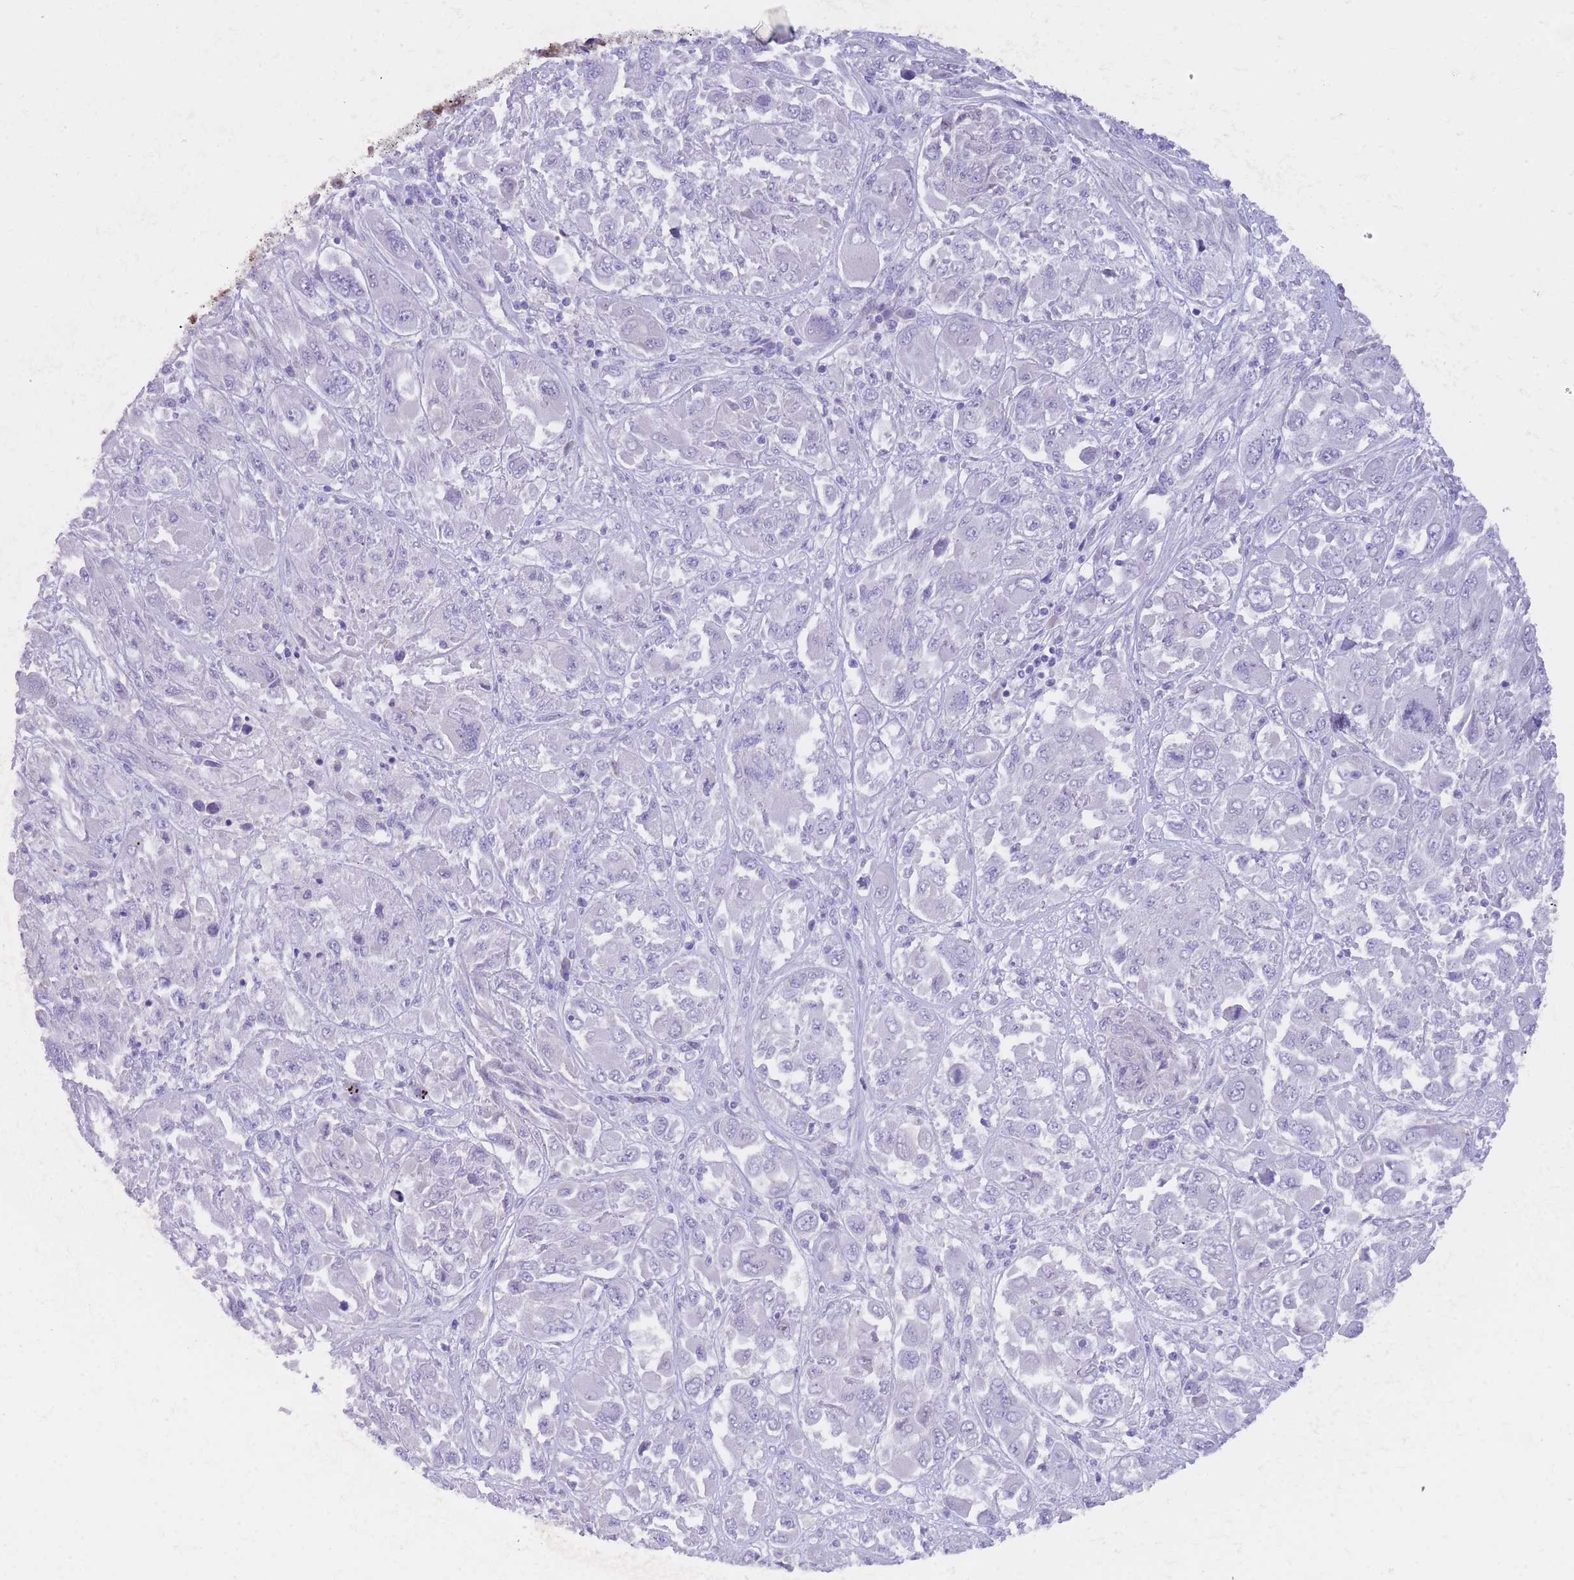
{"staining": {"intensity": "negative", "quantity": "none", "location": "none"}, "tissue": "melanoma", "cell_type": "Tumor cells", "image_type": "cancer", "snomed": [{"axis": "morphology", "description": "Malignant melanoma, NOS"}, {"axis": "topography", "description": "Skin"}], "caption": "Tumor cells show no significant staining in malignant melanoma. (Brightfield microscopy of DAB immunohistochemistry at high magnification).", "gene": "QTRT1", "patient": {"sex": "female", "age": 91}}